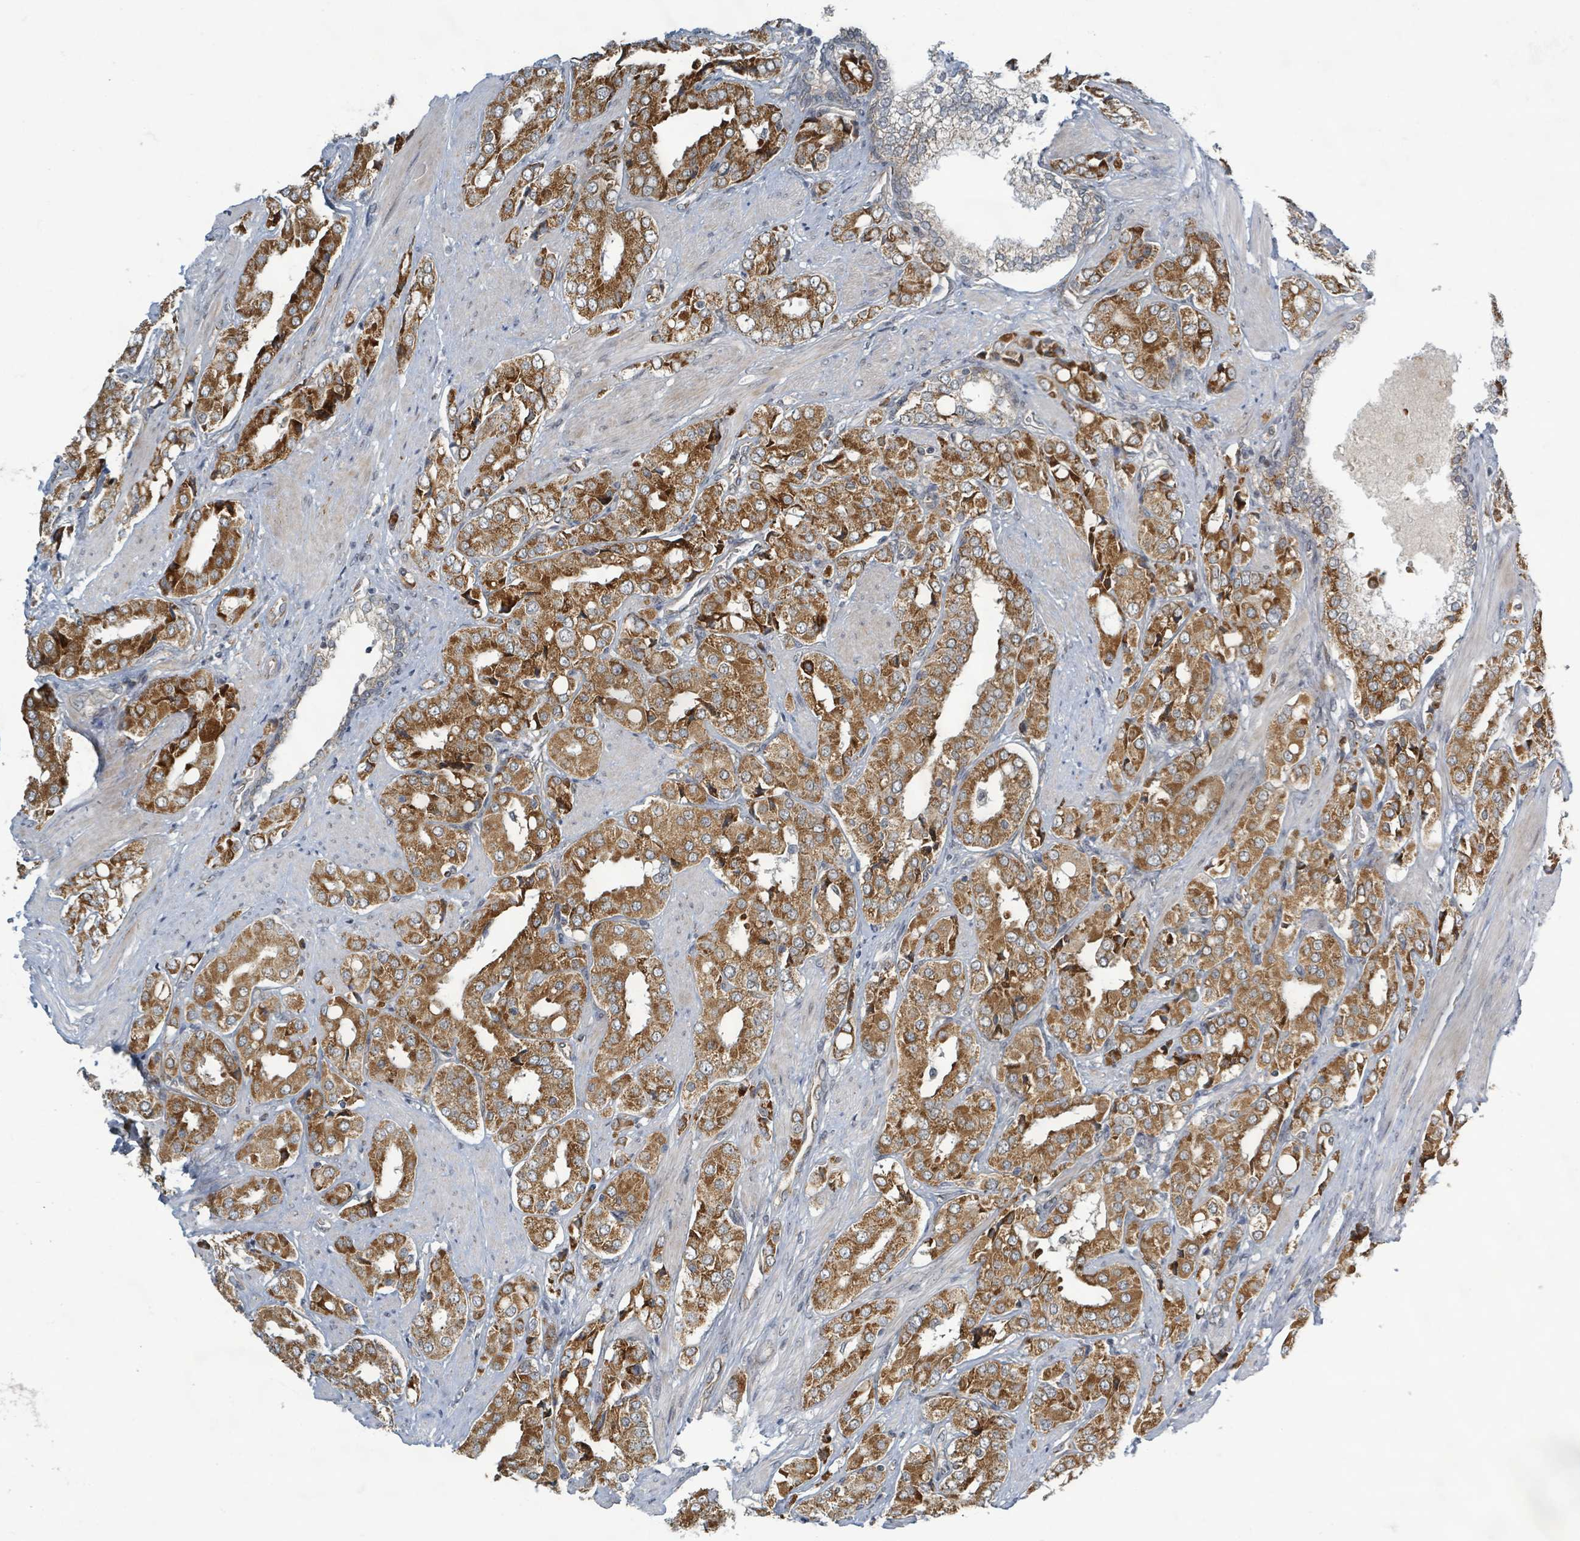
{"staining": {"intensity": "strong", "quantity": ">75%", "location": "cytoplasmic/membranous"}, "tissue": "prostate cancer", "cell_type": "Tumor cells", "image_type": "cancer", "snomed": [{"axis": "morphology", "description": "Adenocarcinoma, High grade"}, {"axis": "topography", "description": "Prostate"}], "caption": "Prostate adenocarcinoma (high-grade) stained with immunohistochemistry shows strong cytoplasmic/membranous positivity in approximately >75% of tumor cells.", "gene": "INTS15", "patient": {"sex": "male", "age": 71}}